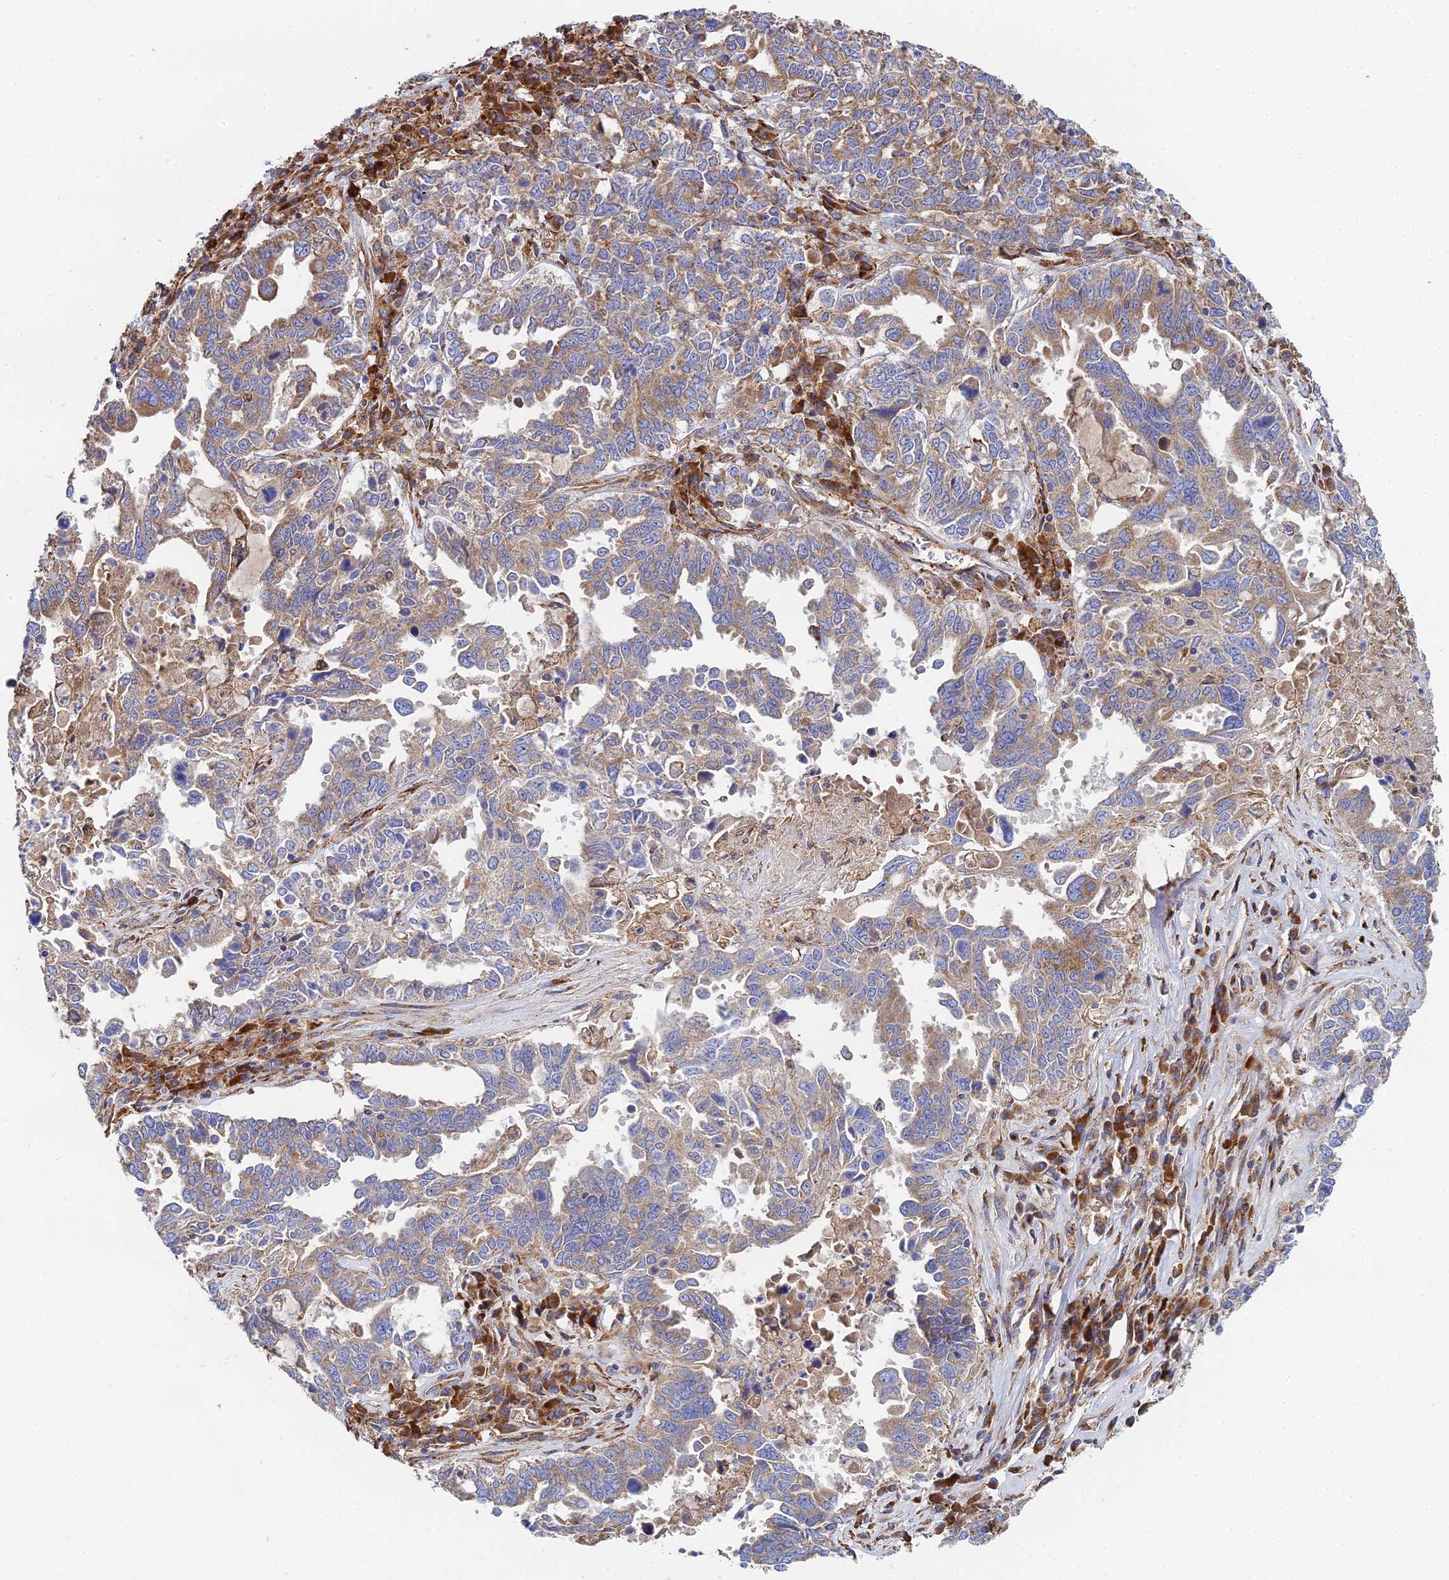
{"staining": {"intensity": "moderate", "quantity": ">75%", "location": "cytoplasmic/membranous"}, "tissue": "ovarian cancer", "cell_type": "Tumor cells", "image_type": "cancer", "snomed": [{"axis": "morphology", "description": "Carcinoma, endometroid"}, {"axis": "topography", "description": "Ovary"}], "caption": "This histopathology image shows endometroid carcinoma (ovarian) stained with immunohistochemistry (IHC) to label a protein in brown. The cytoplasmic/membranous of tumor cells show moderate positivity for the protein. Nuclei are counter-stained blue.", "gene": "CLCN3", "patient": {"sex": "female", "age": 62}}